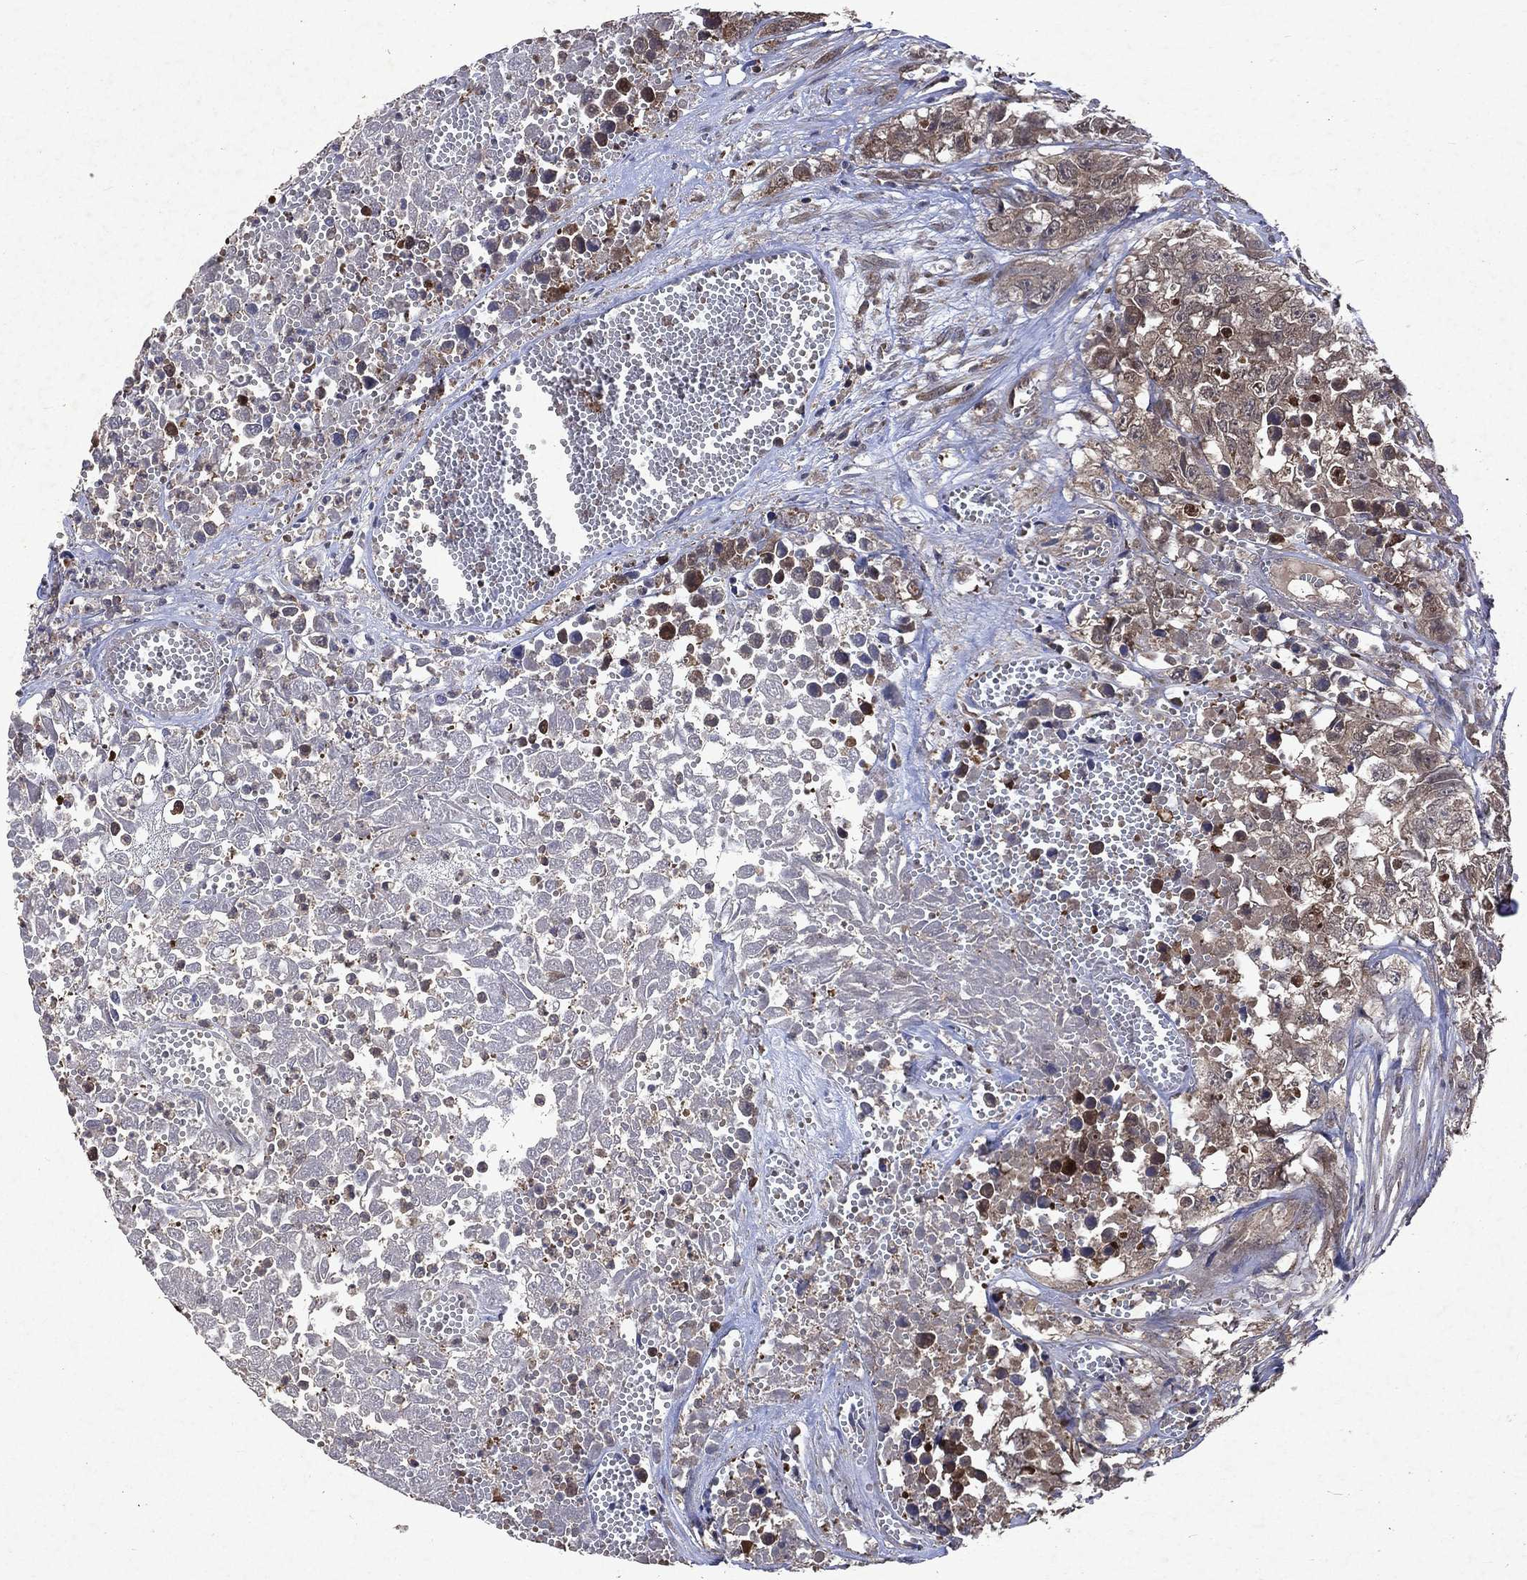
{"staining": {"intensity": "weak", "quantity": "25%-75%", "location": "cytoplasmic/membranous"}, "tissue": "testis cancer", "cell_type": "Tumor cells", "image_type": "cancer", "snomed": [{"axis": "morphology", "description": "Seminoma, NOS"}, {"axis": "morphology", "description": "Carcinoma, Embryonal, NOS"}, {"axis": "topography", "description": "Testis"}], "caption": "Human testis cancer (embryonal carcinoma) stained for a protein (brown) displays weak cytoplasmic/membranous positive positivity in approximately 25%-75% of tumor cells.", "gene": "MTAP", "patient": {"sex": "male", "age": 22}}